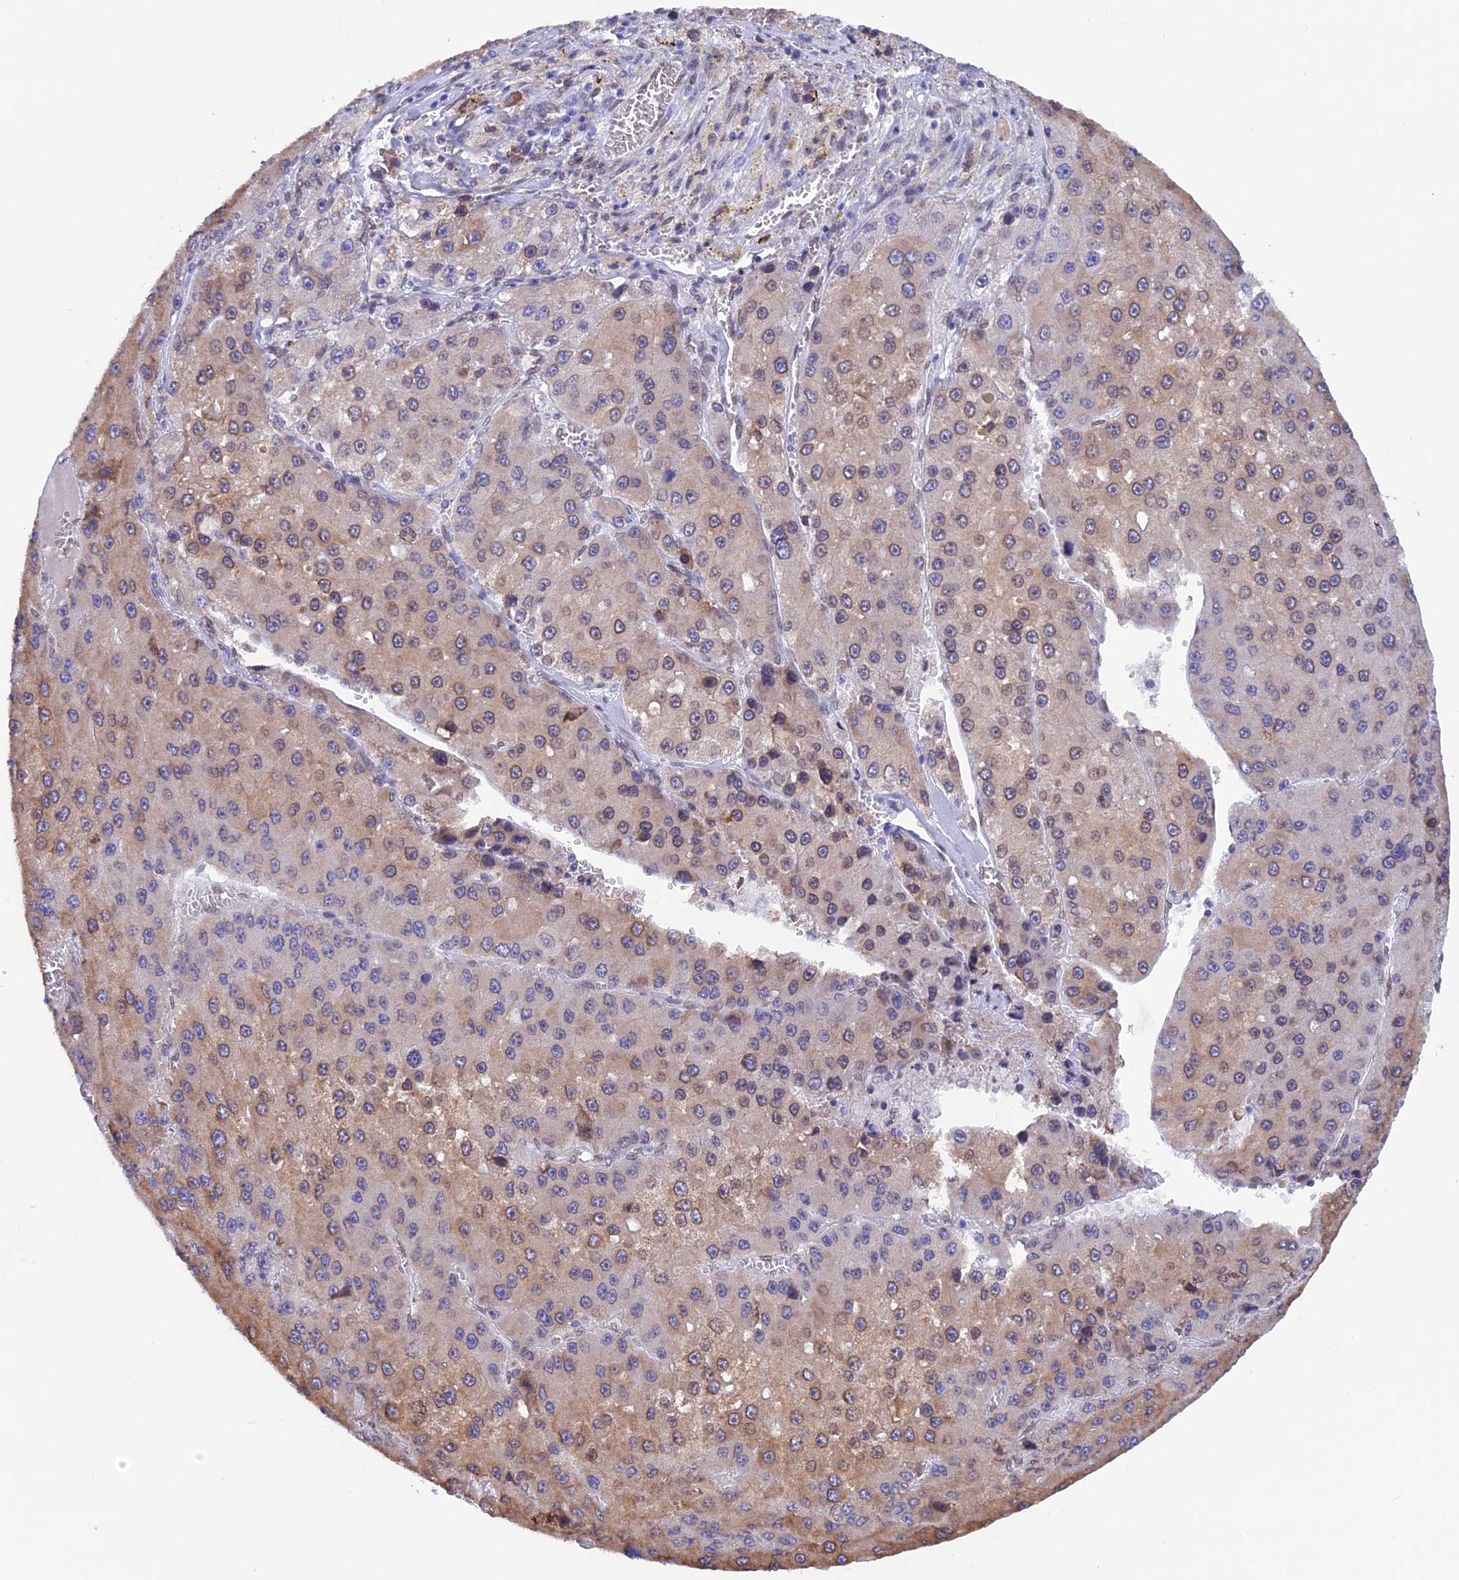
{"staining": {"intensity": "moderate", "quantity": "25%-75%", "location": "cytoplasmic/membranous,nuclear"}, "tissue": "liver cancer", "cell_type": "Tumor cells", "image_type": "cancer", "snomed": [{"axis": "morphology", "description": "Carcinoma, Hepatocellular, NOS"}, {"axis": "topography", "description": "Liver"}], "caption": "The photomicrograph displays staining of liver cancer, revealing moderate cytoplasmic/membranous and nuclear protein staining (brown color) within tumor cells. (brown staining indicates protein expression, while blue staining denotes nuclei).", "gene": "TMPRSS7", "patient": {"sex": "female", "age": 73}}